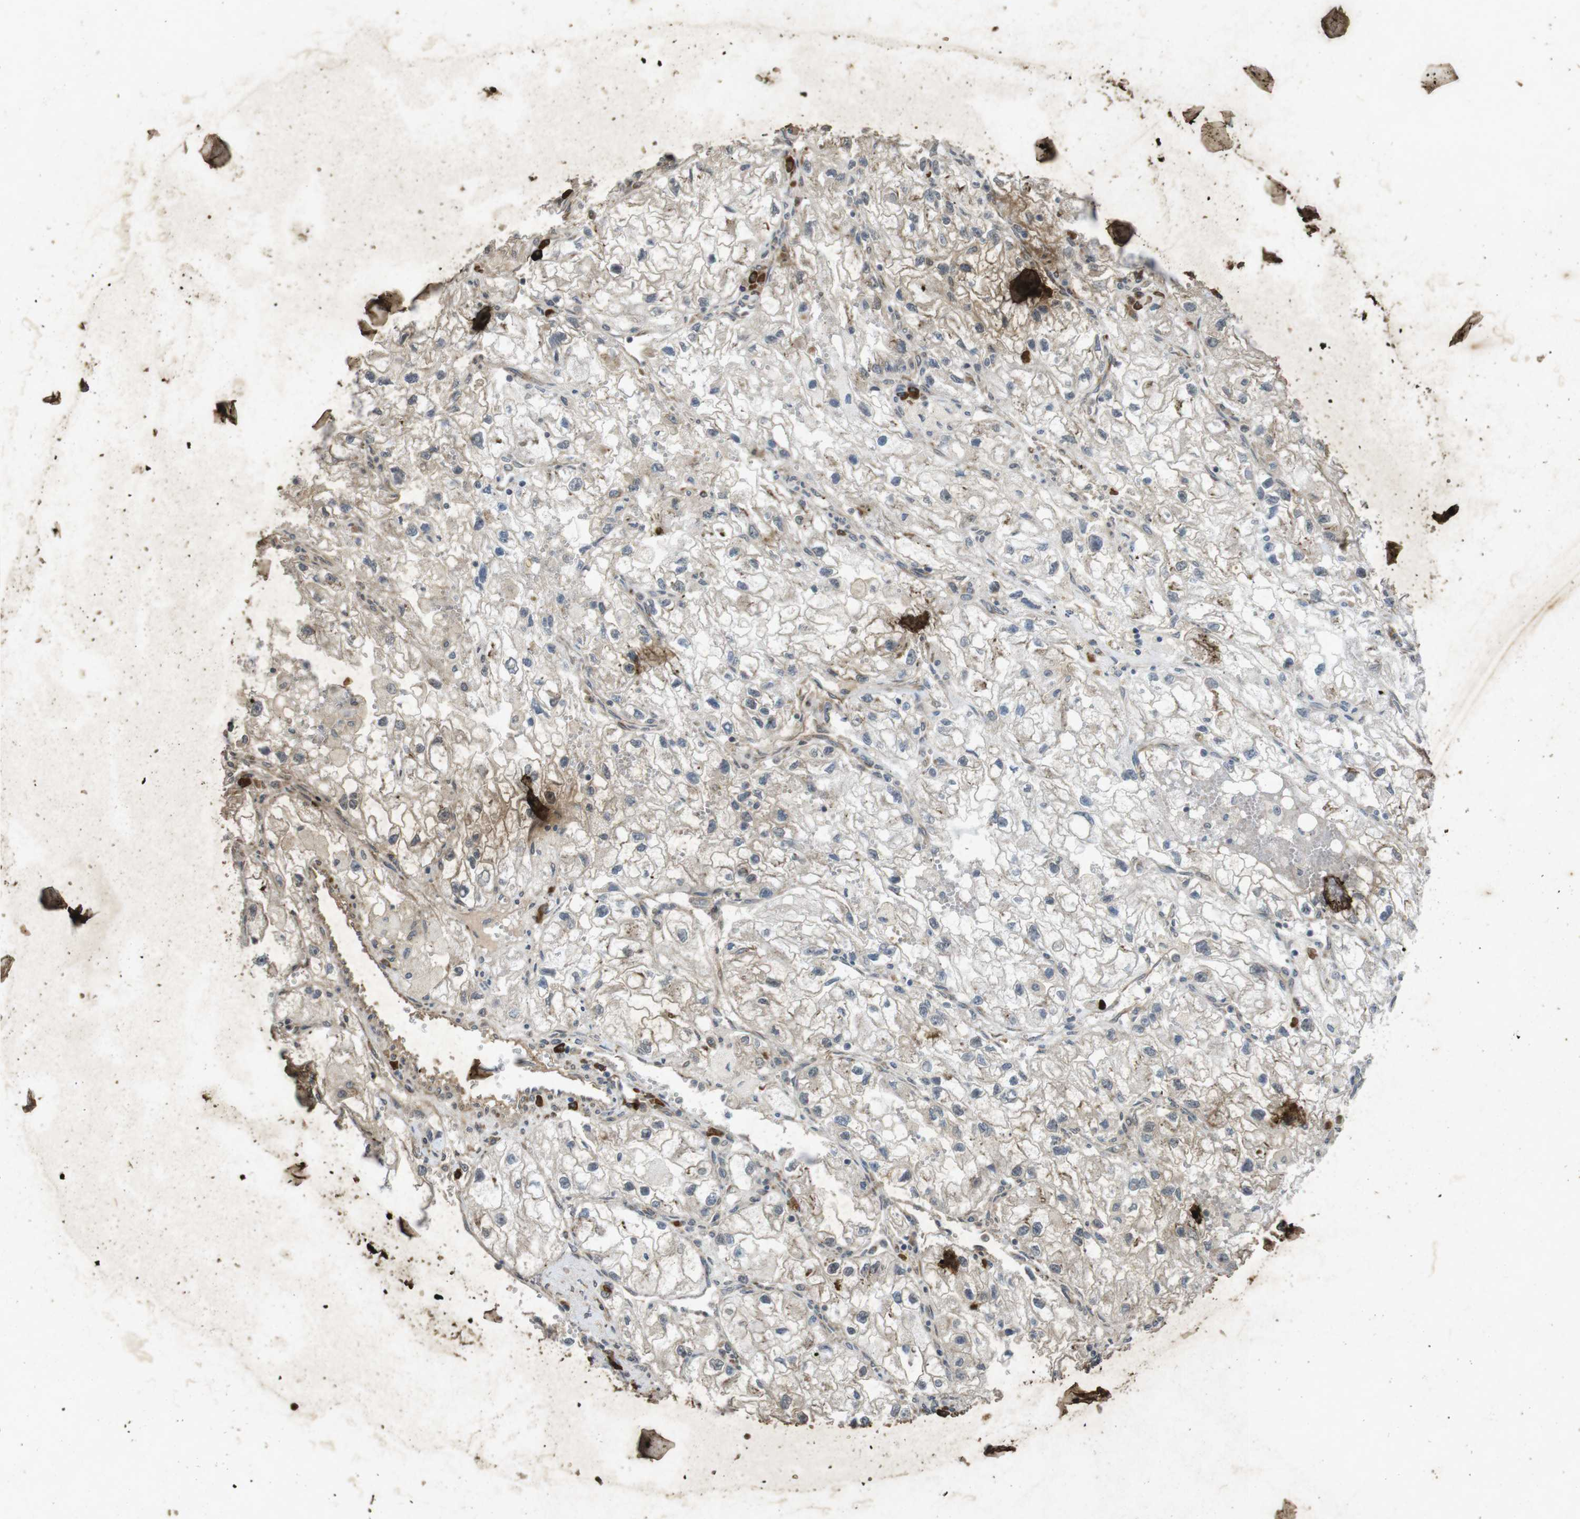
{"staining": {"intensity": "weak", "quantity": ">75%", "location": "cytoplasmic/membranous"}, "tissue": "renal cancer", "cell_type": "Tumor cells", "image_type": "cancer", "snomed": [{"axis": "morphology", "description": "Adenocarcinoma, NOS"}, {"axis": "topography", "description": "Kidney"}], "caption": "Tumor cells display low levels of weak cytoplasmic/membranous positivity in about >75% of cells in renal cancer (adenocarcinoma). Using DAB (brown) and hematoxylin (blue) stains, captured at high magnification using brightfield microscopy.", "gene": "FLCN", "patient": {"sex": "female", "age": 70}}